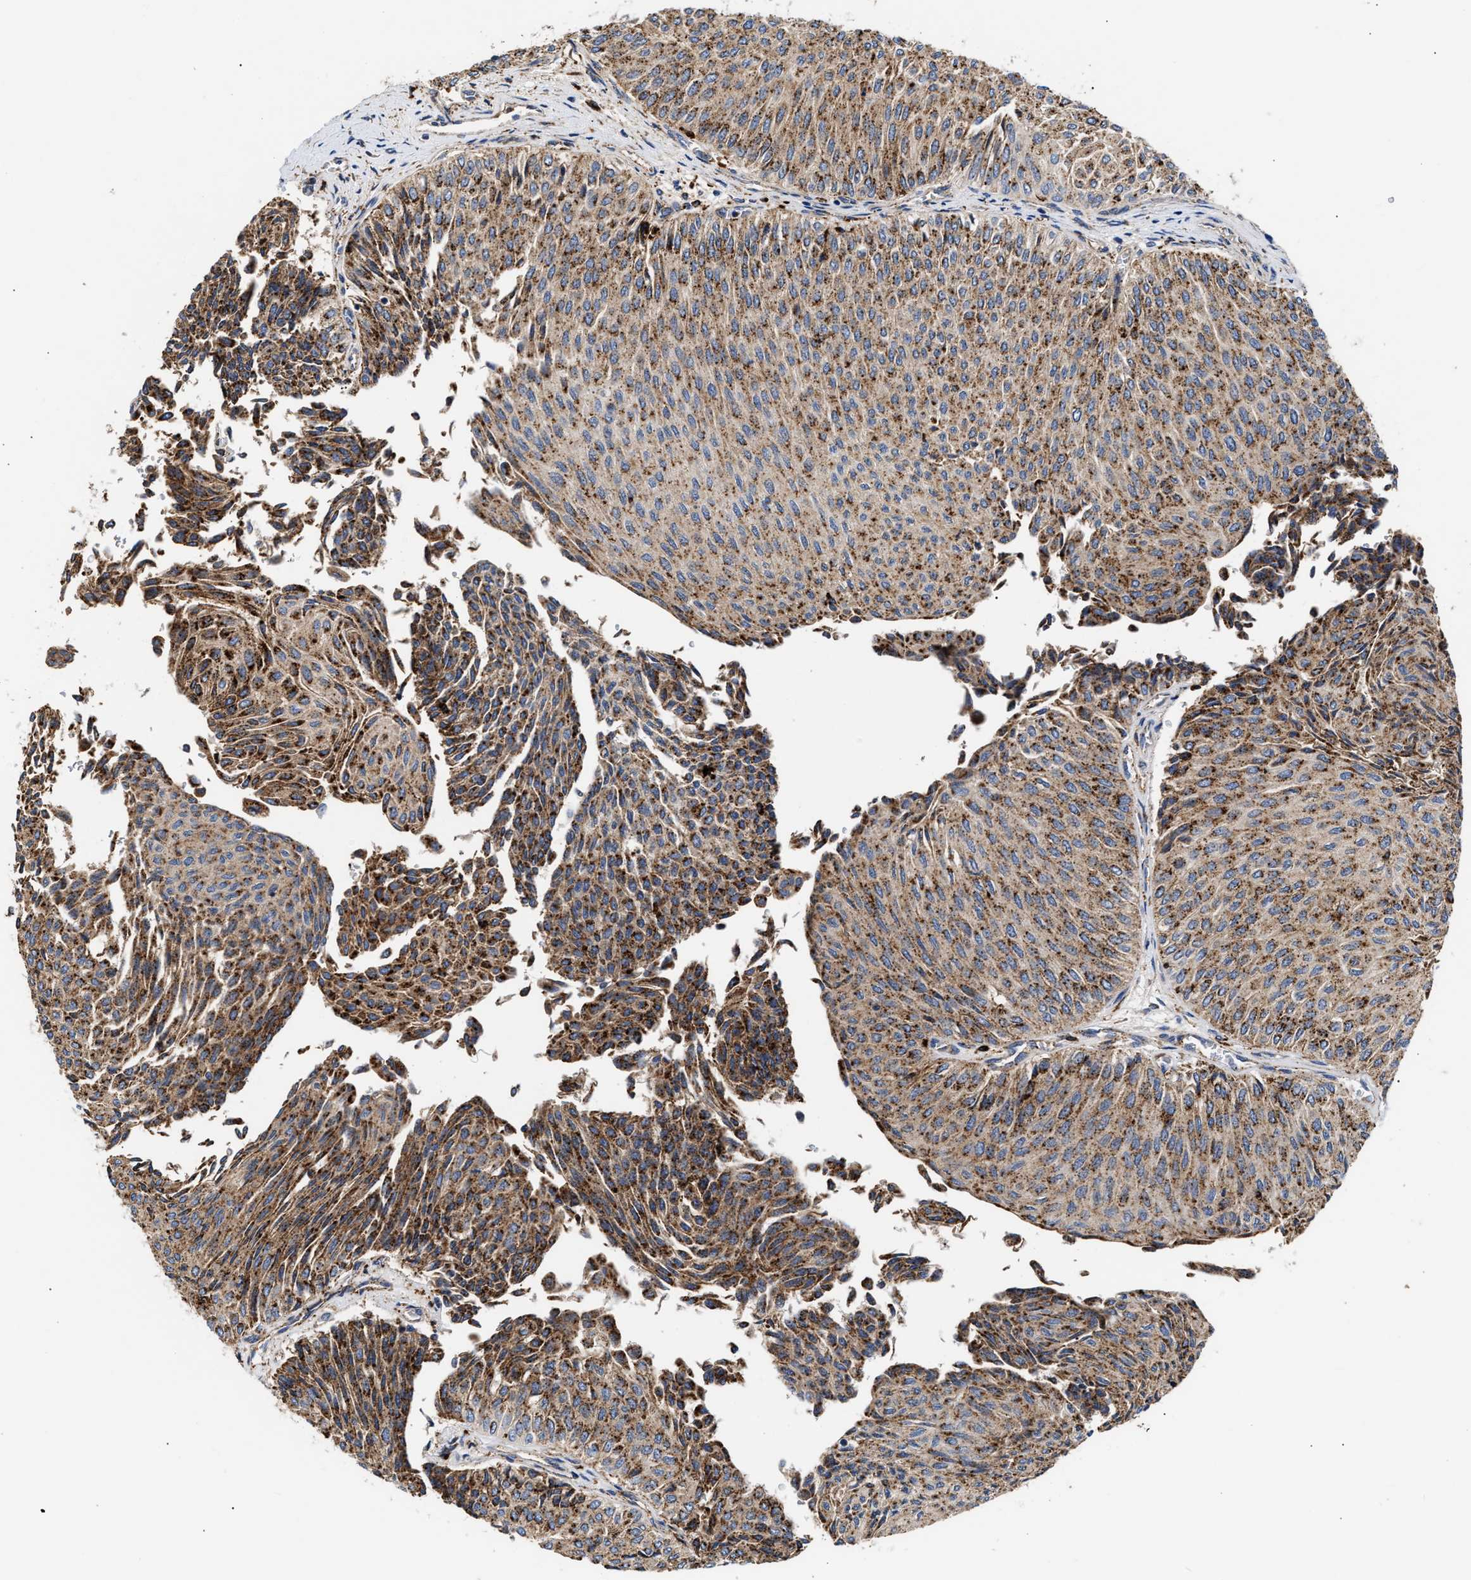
{"staining": {"intensity": "strong", "quantity": ">75%", "location": "cytoplasmic/membranous"}, "tissue": "urothelial cancer", "cell_type": "Tumor cells", "image_type": "cancer", "snomed": [{"axis": "morphology", "description": "Urothelial carcinoma, Low grade"}, {"axis": "topography", "description": "Urinary bladder"}], "caption": "Protein expression analysis of low-grade urothelial carcinoma demonstrates strong cytoplasmic/membranous expression in about >75% of tumor cells.", "gene": "CCDC146", "patient": {"sex": "male", "age": 78}}